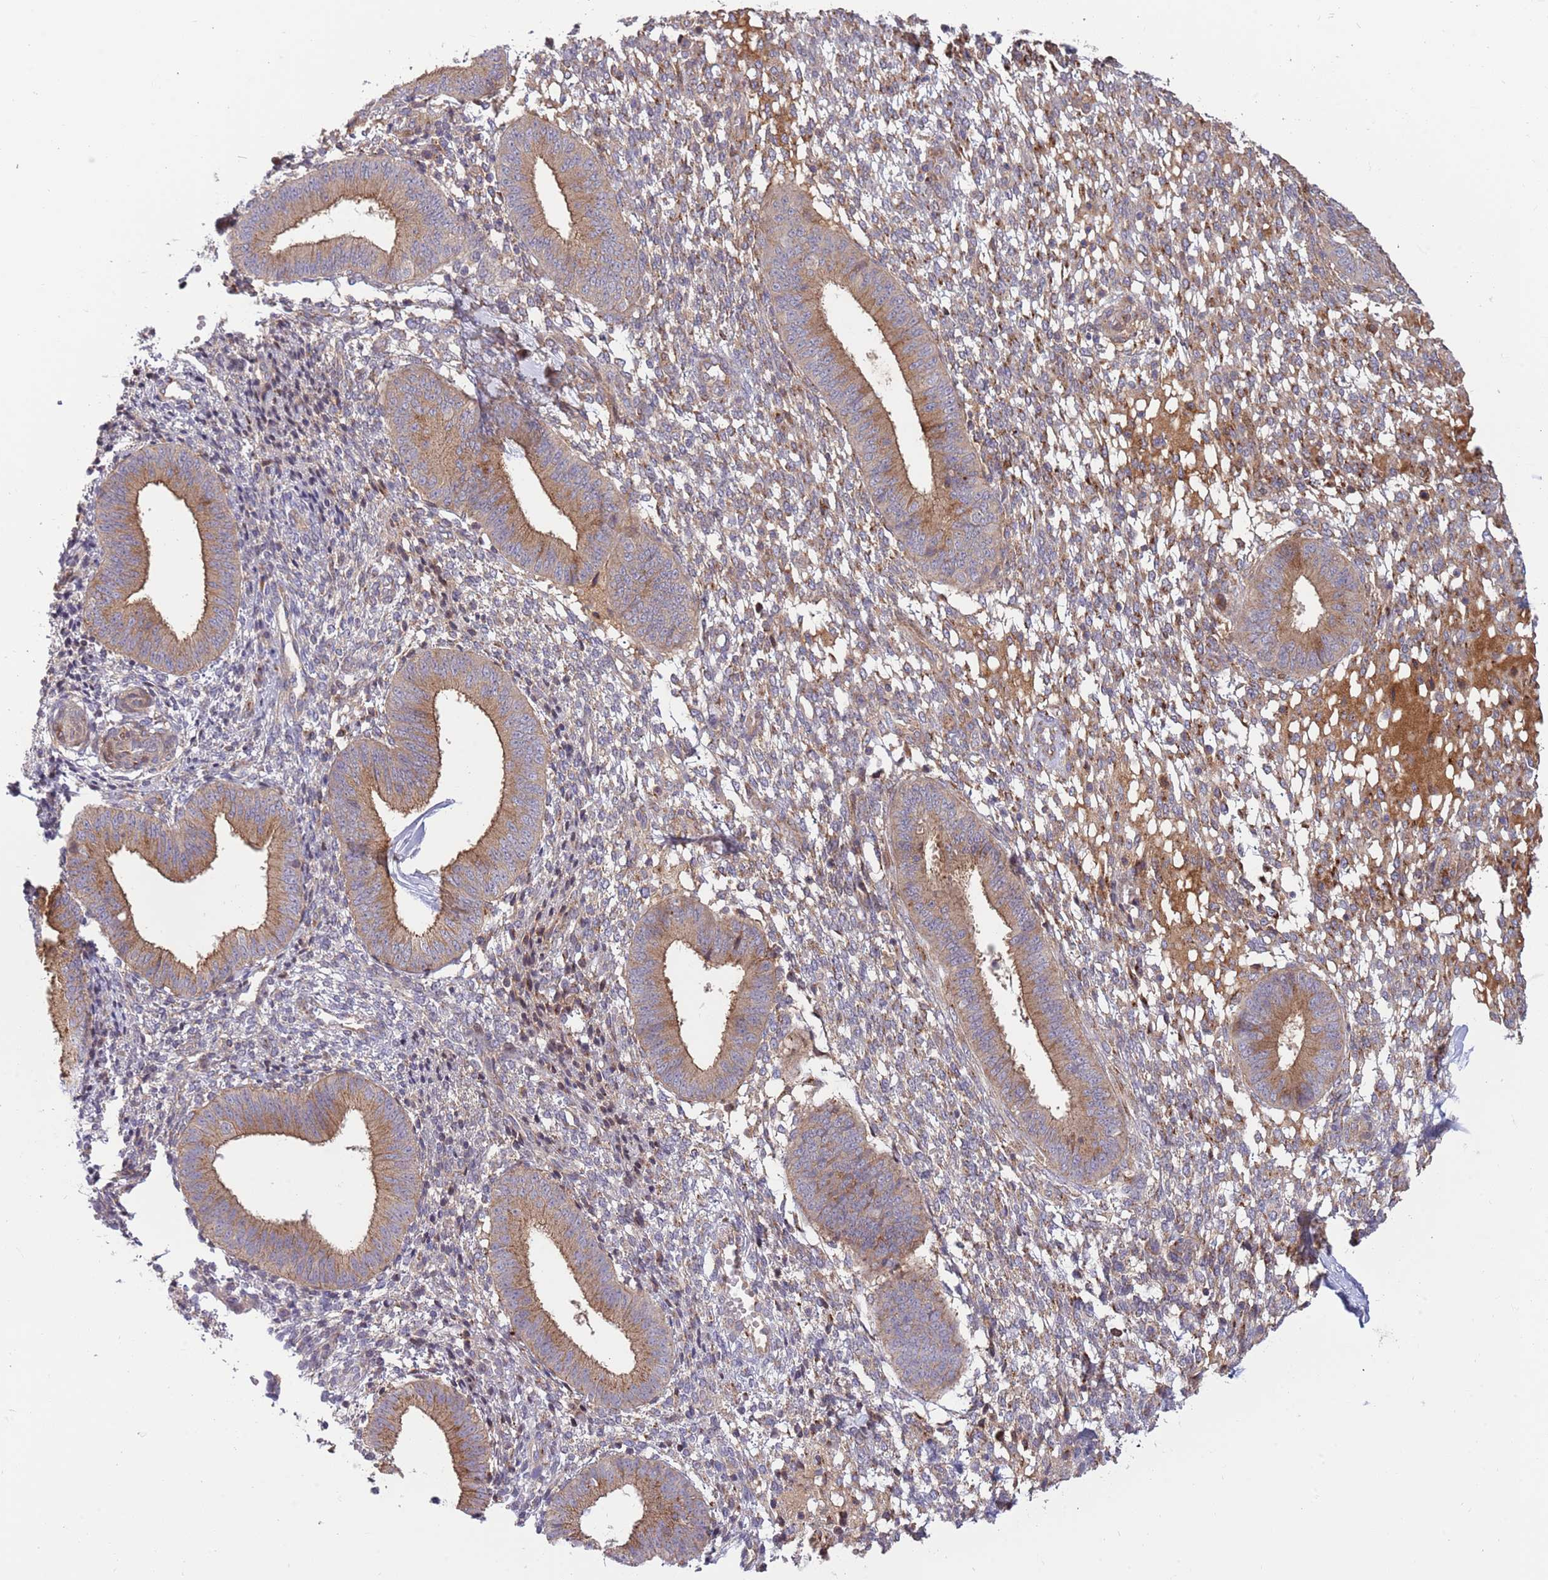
{"staining": {"intensity": "moderate", "quantity": "25%-75%", "location": "cytoplasmic/membranous"}, "tissue": "endometrium", "cell_type": "Cells in endometrial stroma", "image_type": "normal", "snomed": [{"axis": "morphology", "description": "Normal tissue, NOS"}, {"axis": "topography", "description": "Endometrium"}], "caption": "This image reveals IHC staining of normal endometrium, with medium moderate cytoplasmic/membranous positivity in about 25%-75% of cells in endometrial stroma.", "gene": "BTBD7", "patient": {"sex": "female", "age": 49}}